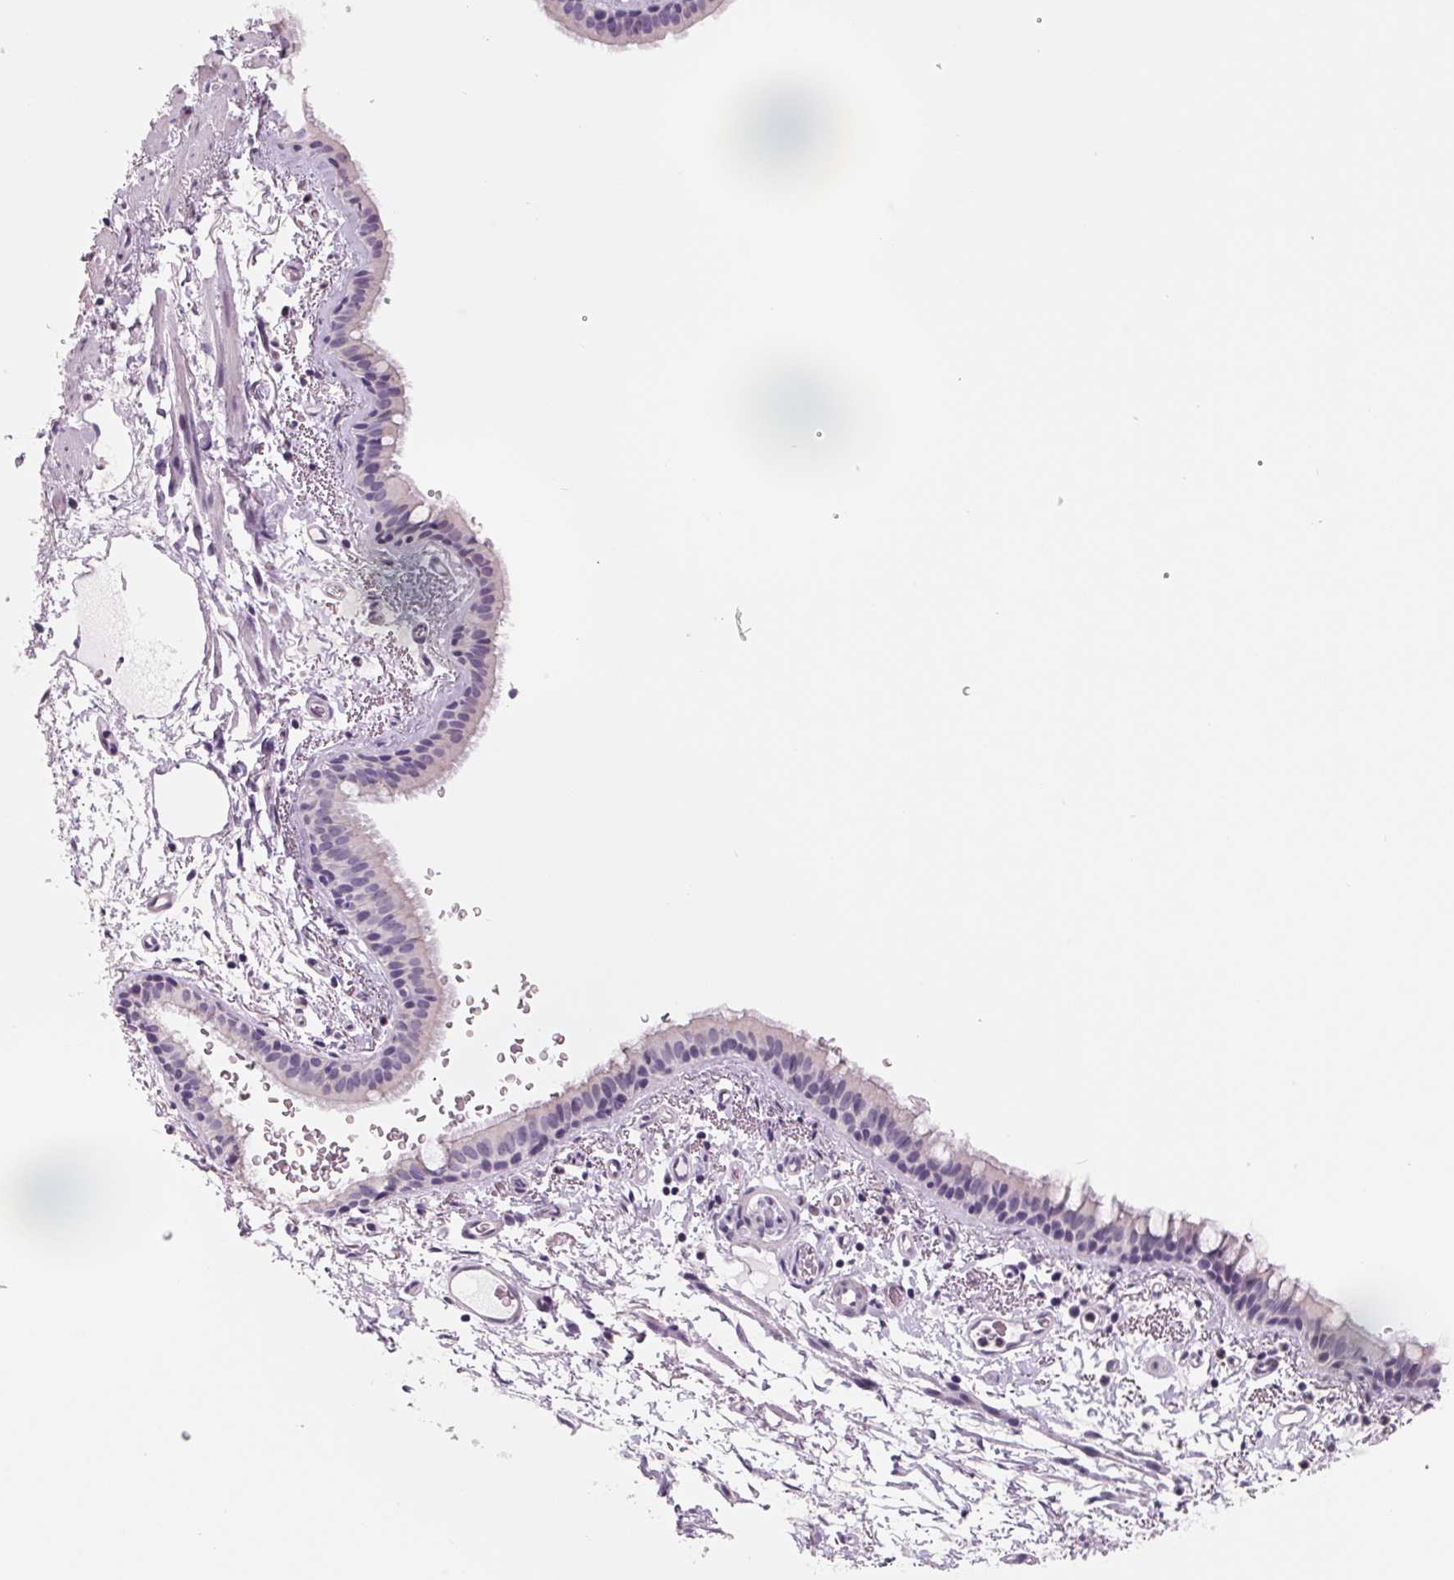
{"staining": {"intensity": "negative", "quantity": "none", "location": "none"}, "tissue": "bronchus", "cell_type": "Respiratory epithelial cells", "image_type": "normal", "snomed": [{"axis": "morphology", "description": "Normal tissue, NOS"}, {"axis": "topography", "description": "Bronchus"}], "caption": "Respiratory epithelial cells show no significant expression in normal bronchus. Nuclei are stained in blue.", "gene": "FTCD", "patient": {"sex": "female", "age": 61}}